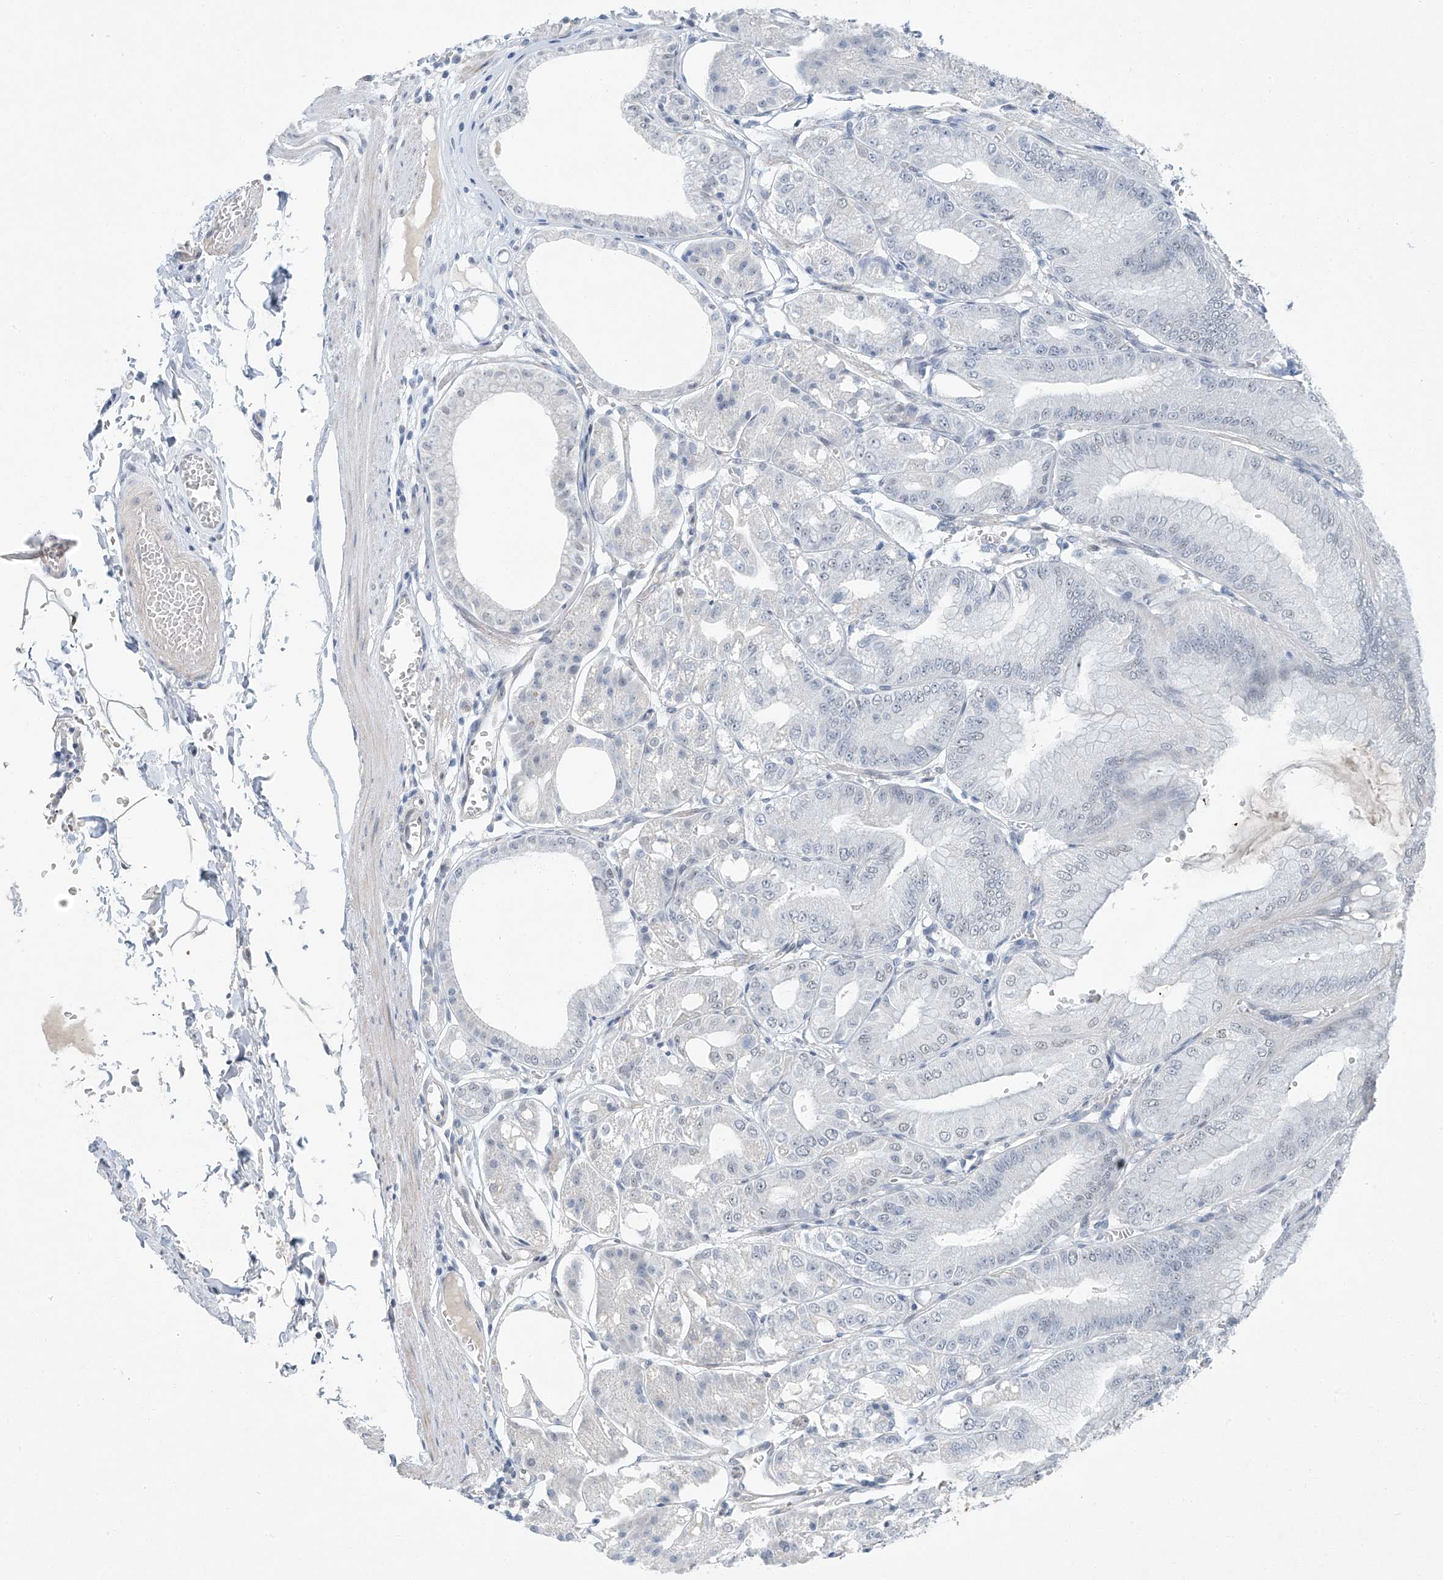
{"staining": {"intensity": "weak", "quantity": "25%-75%", "location": "nuclear"}, "tissue": "stomach", "cell_type": "Glandular cells", "image_type": "normal", "snomed": [{"axis": "morphology", "description": "Normal tissue, NOS"}, {"axis": "topography", "description": "Stomach, lower"}], "caption": "High-magnification brightfield microscopy of unremarkable stomach stained with DAB (brown) and counterstained with hematoxylin (blue). glandular cells exhibit weak nuclear positivity is present in about25%-75% of cells.", "gene": "TAF8", "patient": {"sex": "male", "age": 71}}